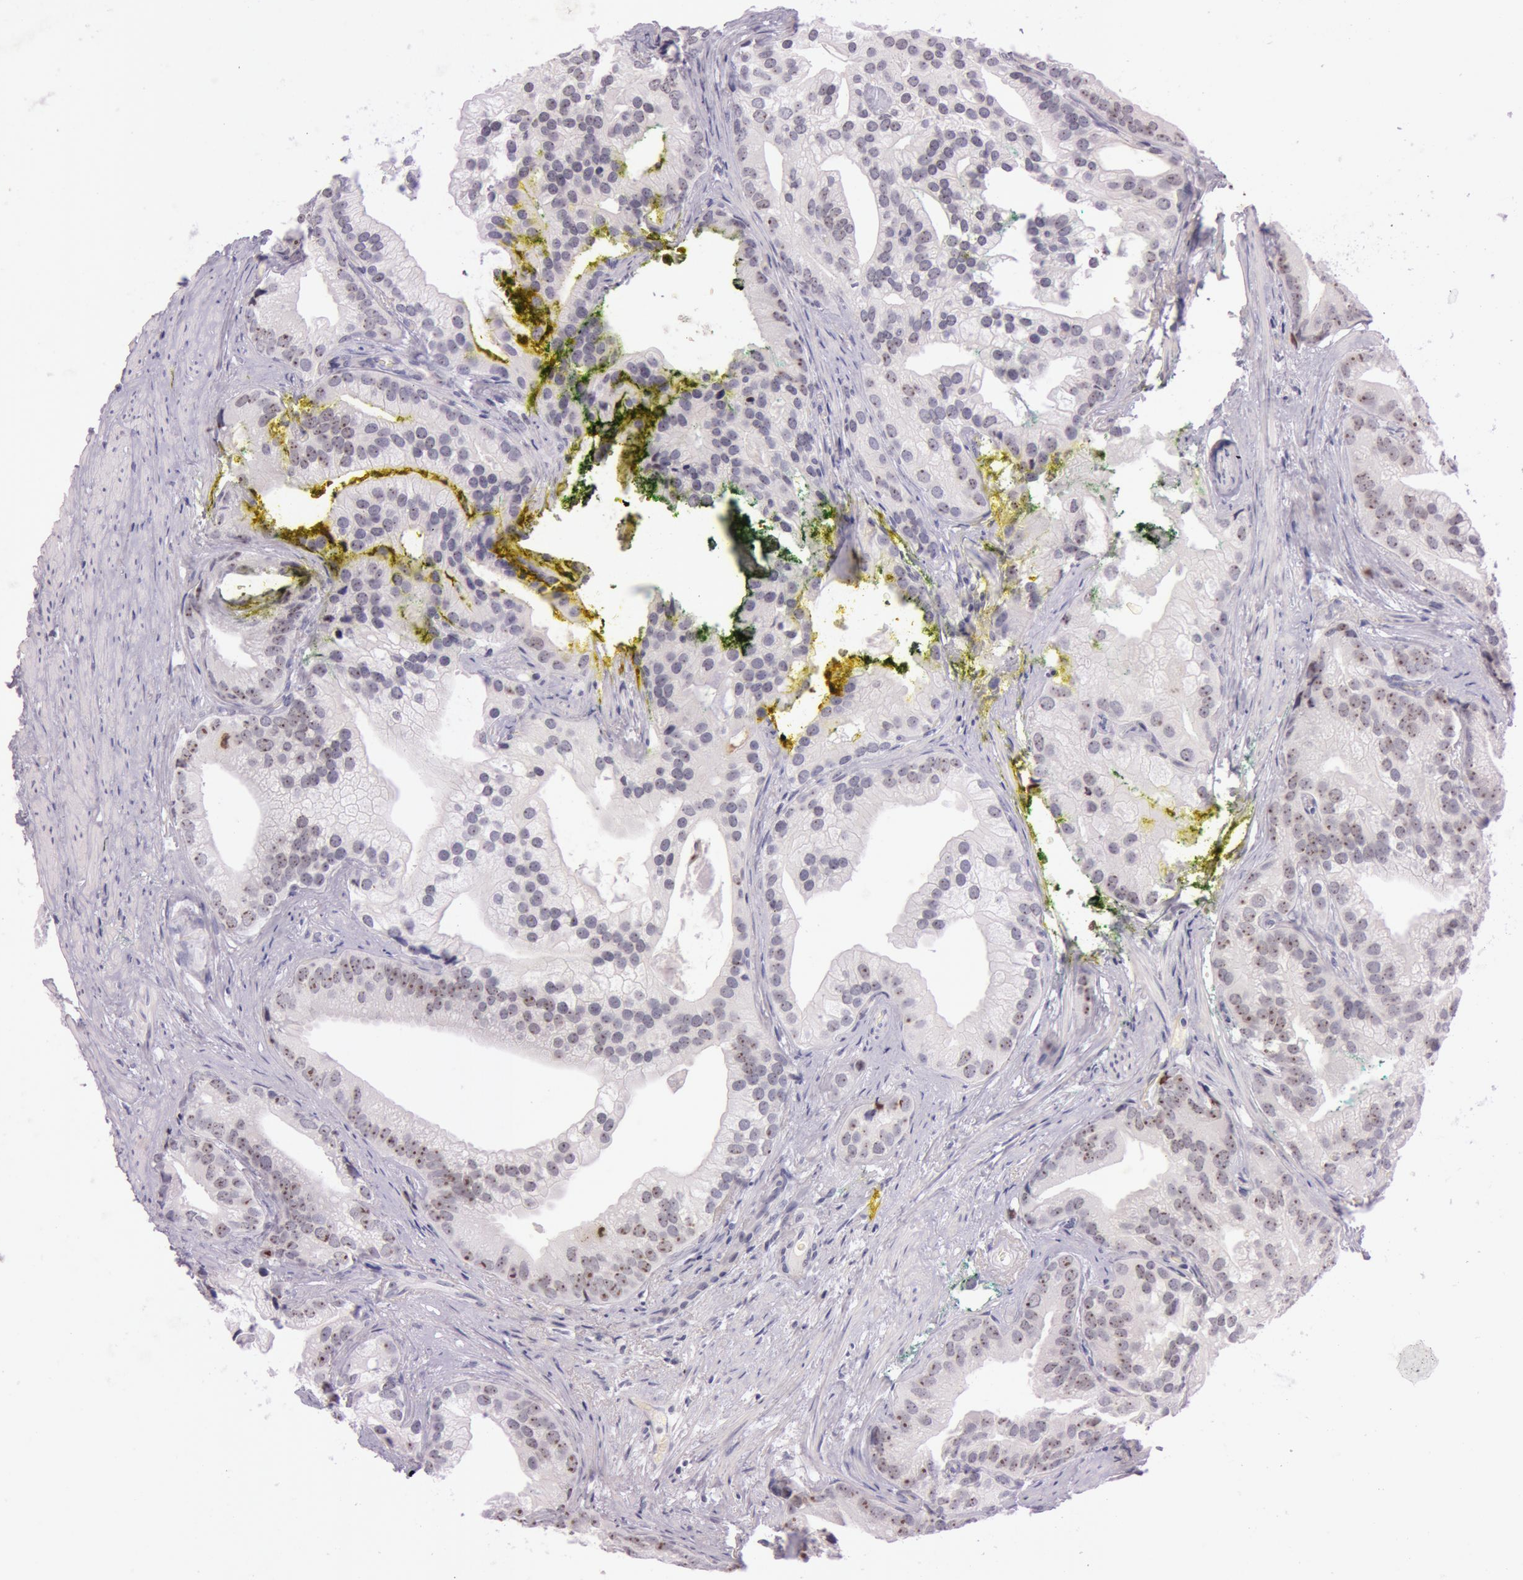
{"staining": {"intensity": "moderate", "quantity": ">75%", "location": "nuclear"}, "tissue": "prostate cancer", "cell_type": "Tumor cells", "image_type": "cancer", "snomed": [{"axis": "morphology", "description": "Adenocarcinoma, Low grade"}, {"axis": "topography", "description": "Prostate"}], "caption": "Immunohistochemistry (IHC) image of prostate adenocarcinoma (low-grade) stained for a protein (brown), which displays medium levels of moderate nuclear staining in approximately >75% of tumor cells.", "gene": "FBL", "patient": {"sex": "male", "age": 71}}